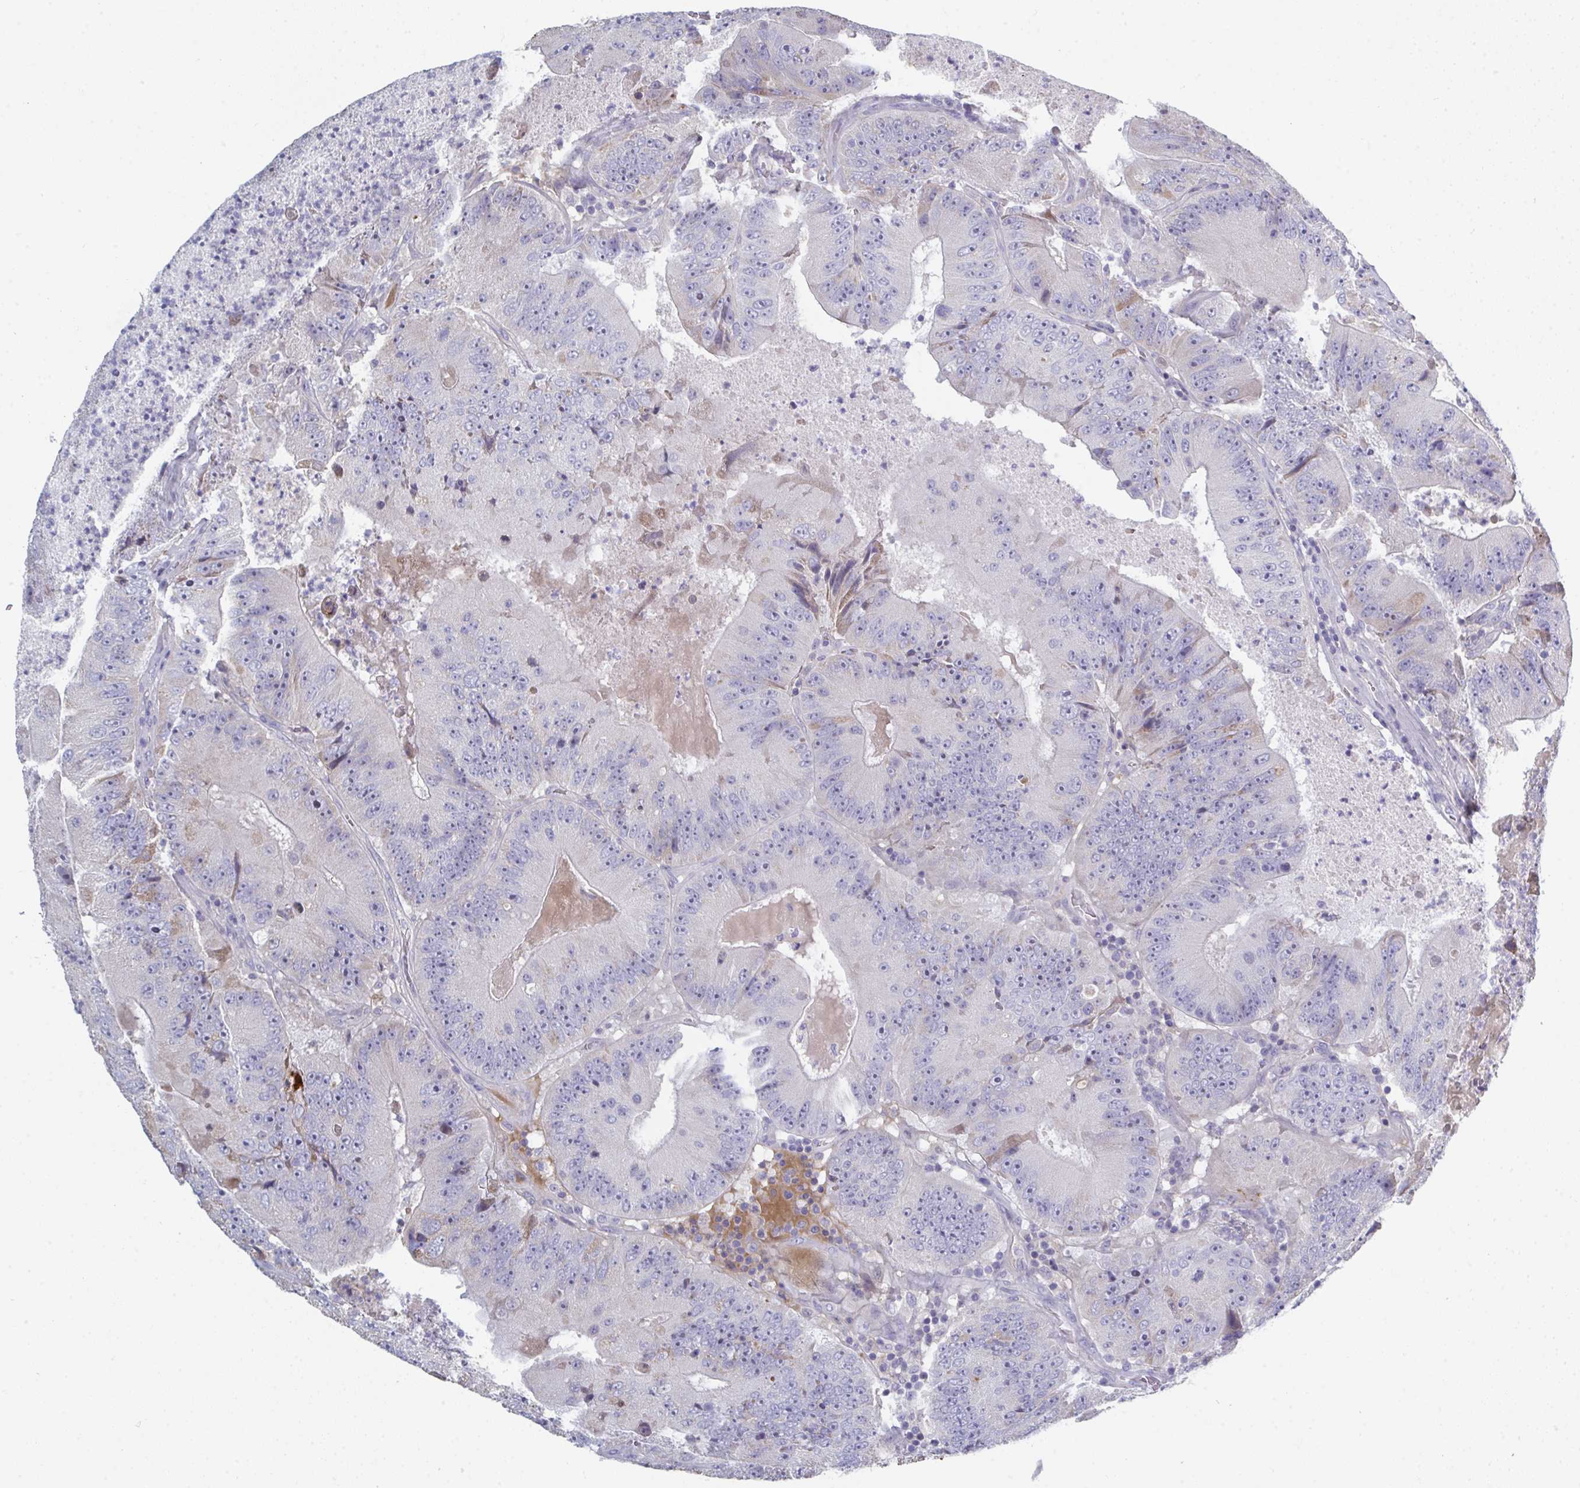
{"staining": {"intensity": "negative", "quantity": "none", "location": "none"}, "tissue": "colorectal cancer", "cell_type": "Tumor cells", "image_type": "cancer", "snomed": [{"axis": "morphology", "description": "Adenocarcinoma, NOS"}, {"axis": "topography", "description": "Colon"}], "caption": "Tumor cells are negative for brown protein staining in colorectal cancer. (Stains: DAB immunohistochemistry with hematoxylin counter stain, Microscopy: brightfield microscopy at high magnification).", "gene": "HGFAC", "patient": {"sex": "female", "age": 86}}